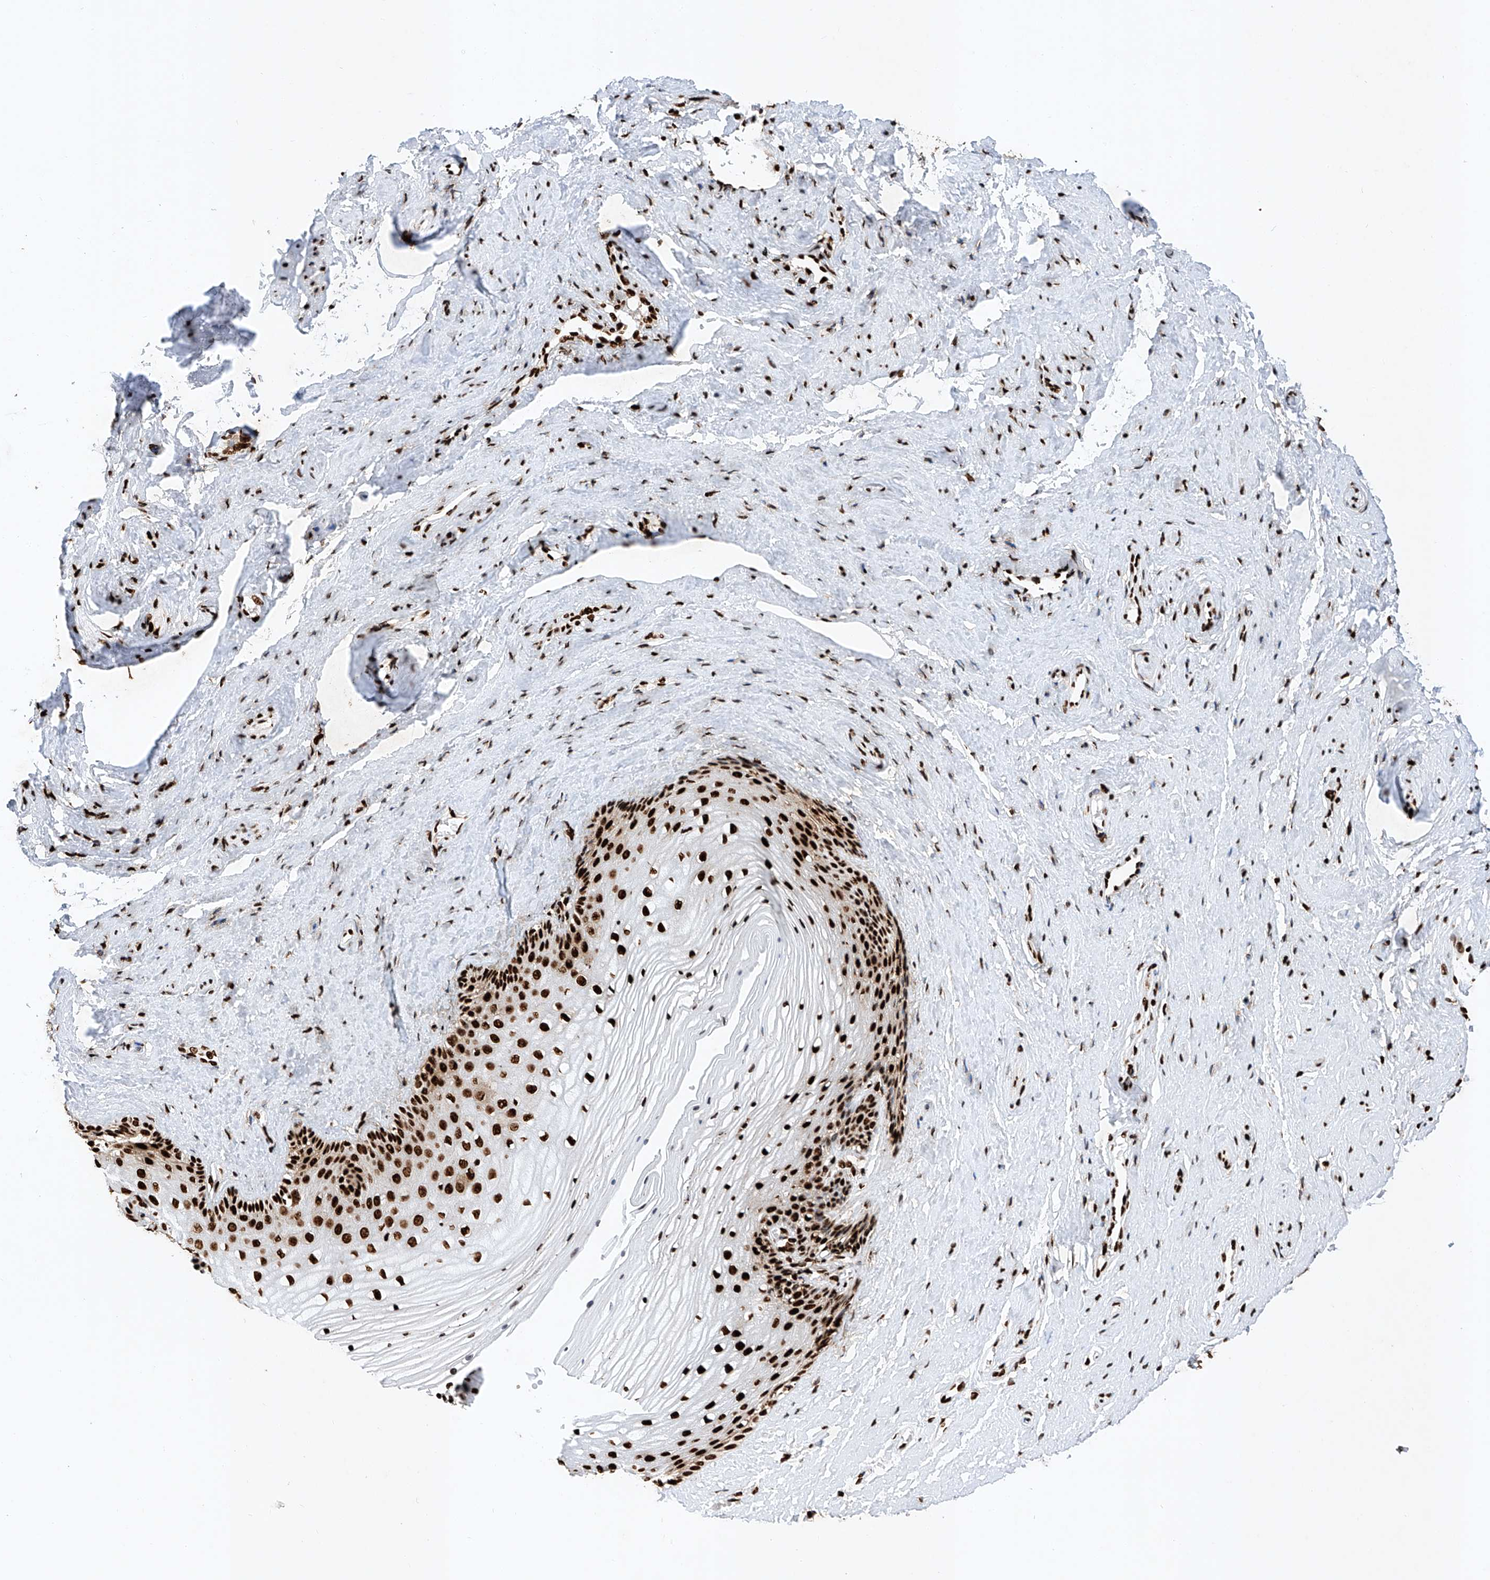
{"staining": {"intensity": "strong", "quantity": ">75%", "location": "nuclear"}, "tissue": "vagina", "cell_type": "Squamous epithelial cells", "image_type": "normal", "snomed": [{"axis": "morphology", "description": "Normal tissue, NOS"}, {"axis": "topography", "description": "Vagina"}, {"axis": "topography", "description": "Cervix"}], "caption": "An IHC photomicrograph of benign tissue is shown. Protein staining in brown highlights strong nuclear positivity in vagina within squamous epithelial cells. (DAB (3,3'-diaminobenzidine) = brown stain, brightfield microscopy at high magnification).", "gene": "SRSF6", "patient": {"sex": "female", "age": 40}}